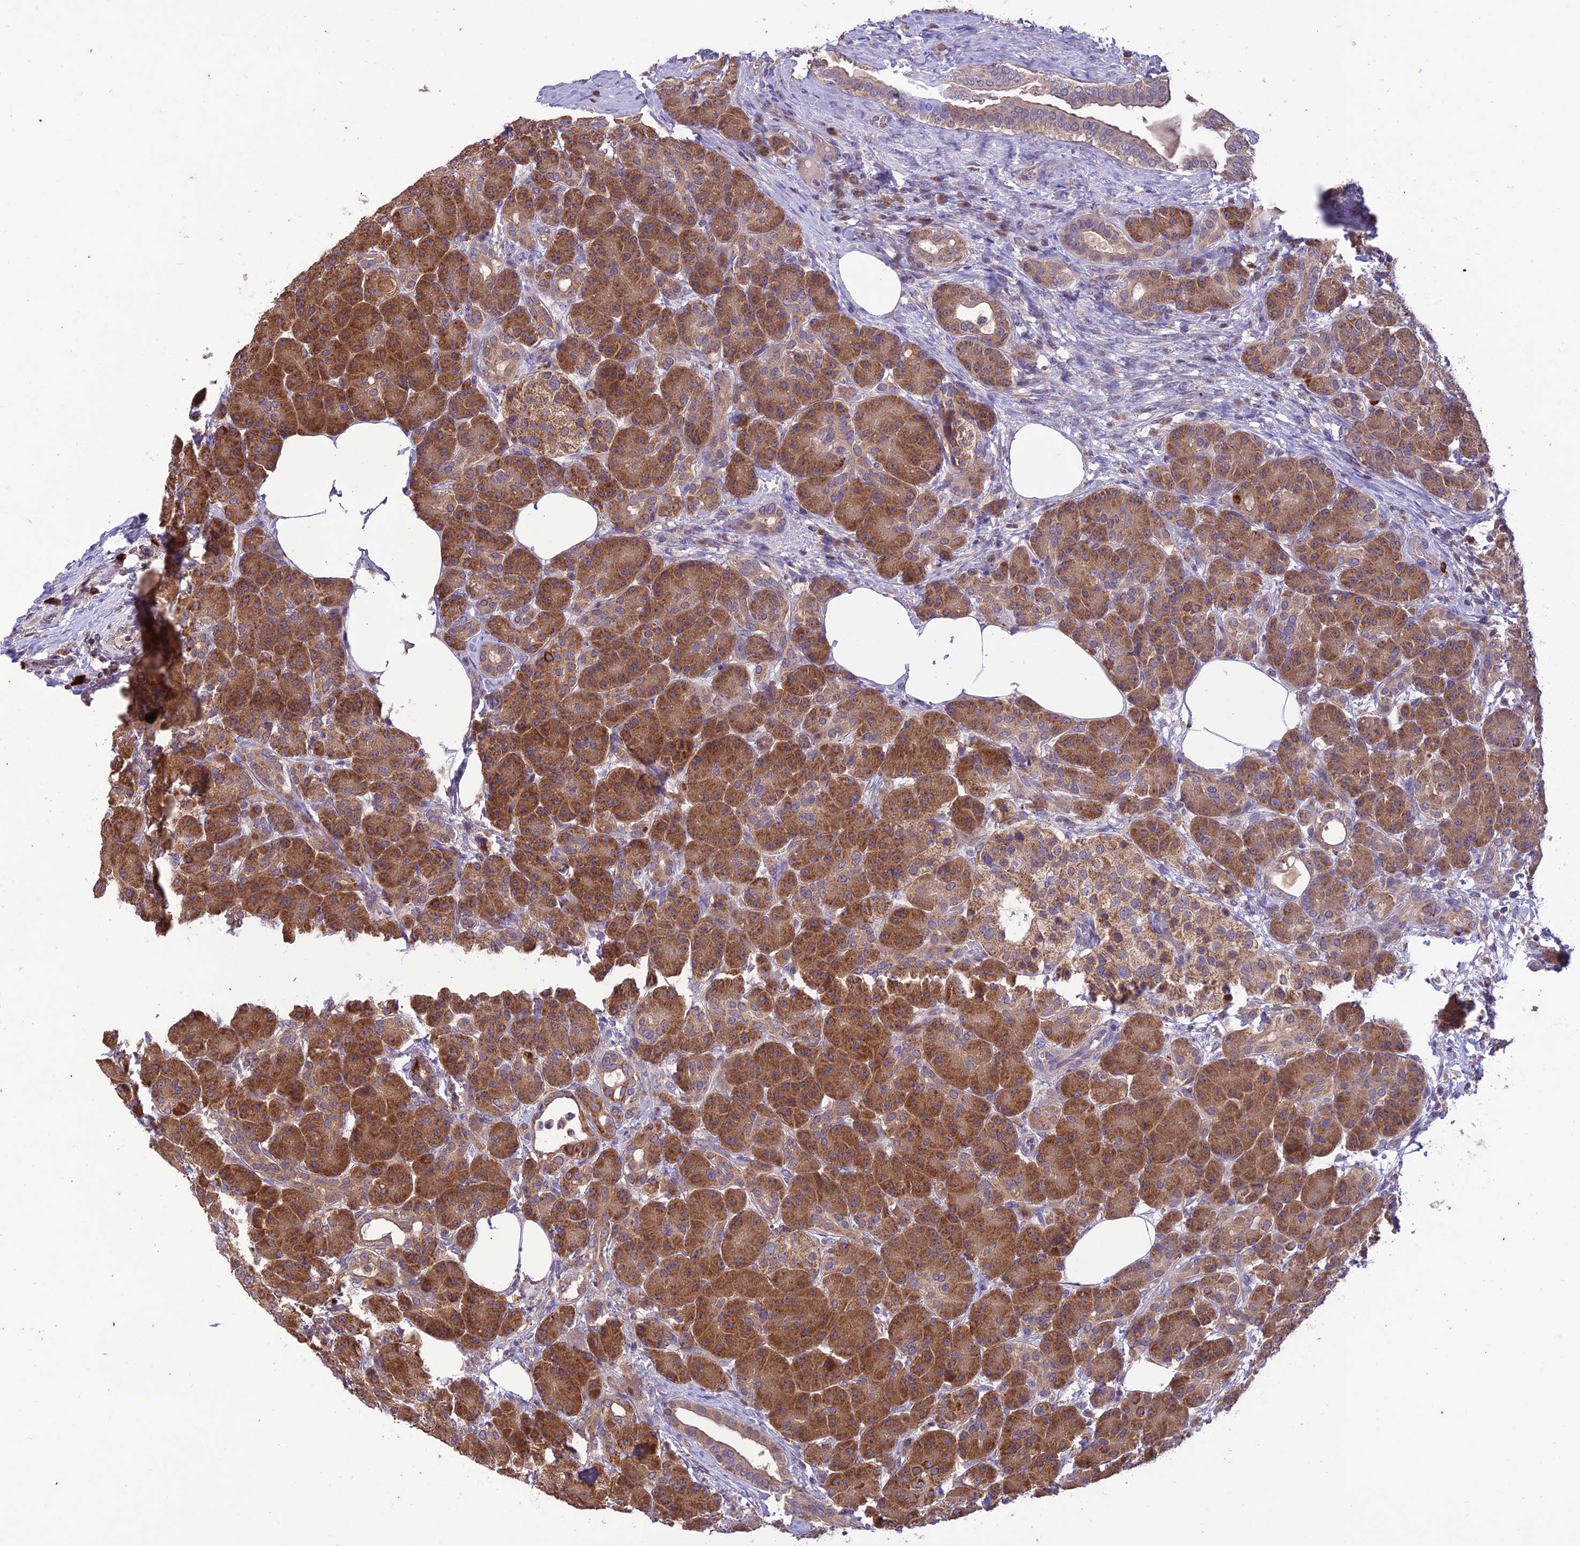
{"staining": {"intensity": "strong", "quantity": ">75%", "location": "cytoplasmic/membranous"}, "tissue": "pancreas", "cell_type": "Exocrine glandular cells", "image_type": "normal", "snomed": [{"axis": "morphology", "description": "Normal tissue, NOS"}, {"axis": "topography", "description": "Pancreas"}], "caption": "Strong cytoplasmic/membranous staining is seen in approximately >75% of exocrine glandular cells in benign pancreas.", "gene": "NDUFAF1", "patient": {"sex": "male", "age": 63}}